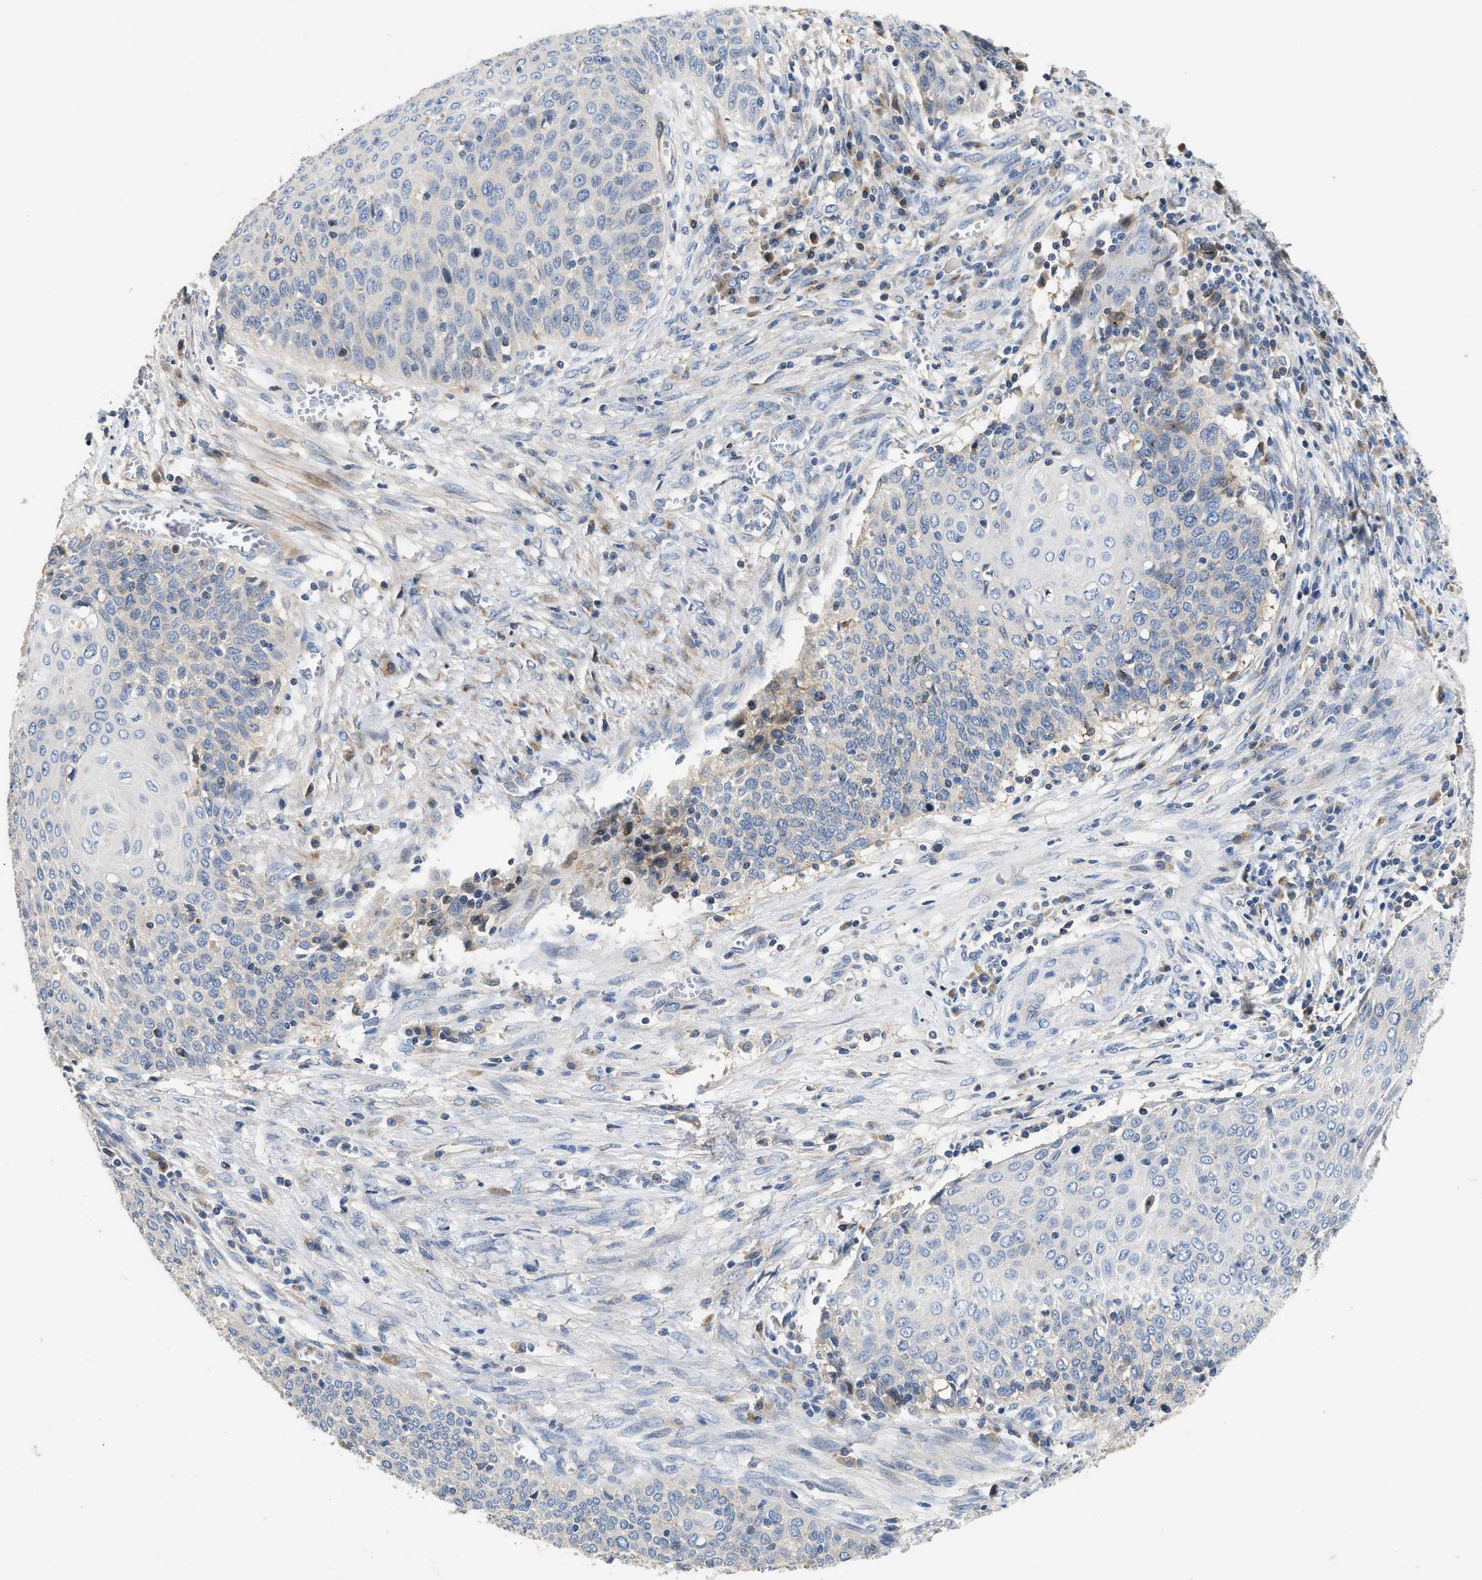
{"staining": {"intensity": "negative", "quantity": "none", "location": "none"}, "tissue": "cervical cancer", "cell_type": "Tumor cells", "image_type": "cancer", "snomed": [{"axis": "morphology", "description": "Squamous cell carcinoma, NOS"}, {"axis": "topography", "description": "Cervix"}], "caption": "IHC histopathology image of human cervical squamous cell carcinoma stained for a protein (brown), which shows no staining in tumor cells.", "gene": "IL17RC", "patient": {"sex": "female", "age": 39}}